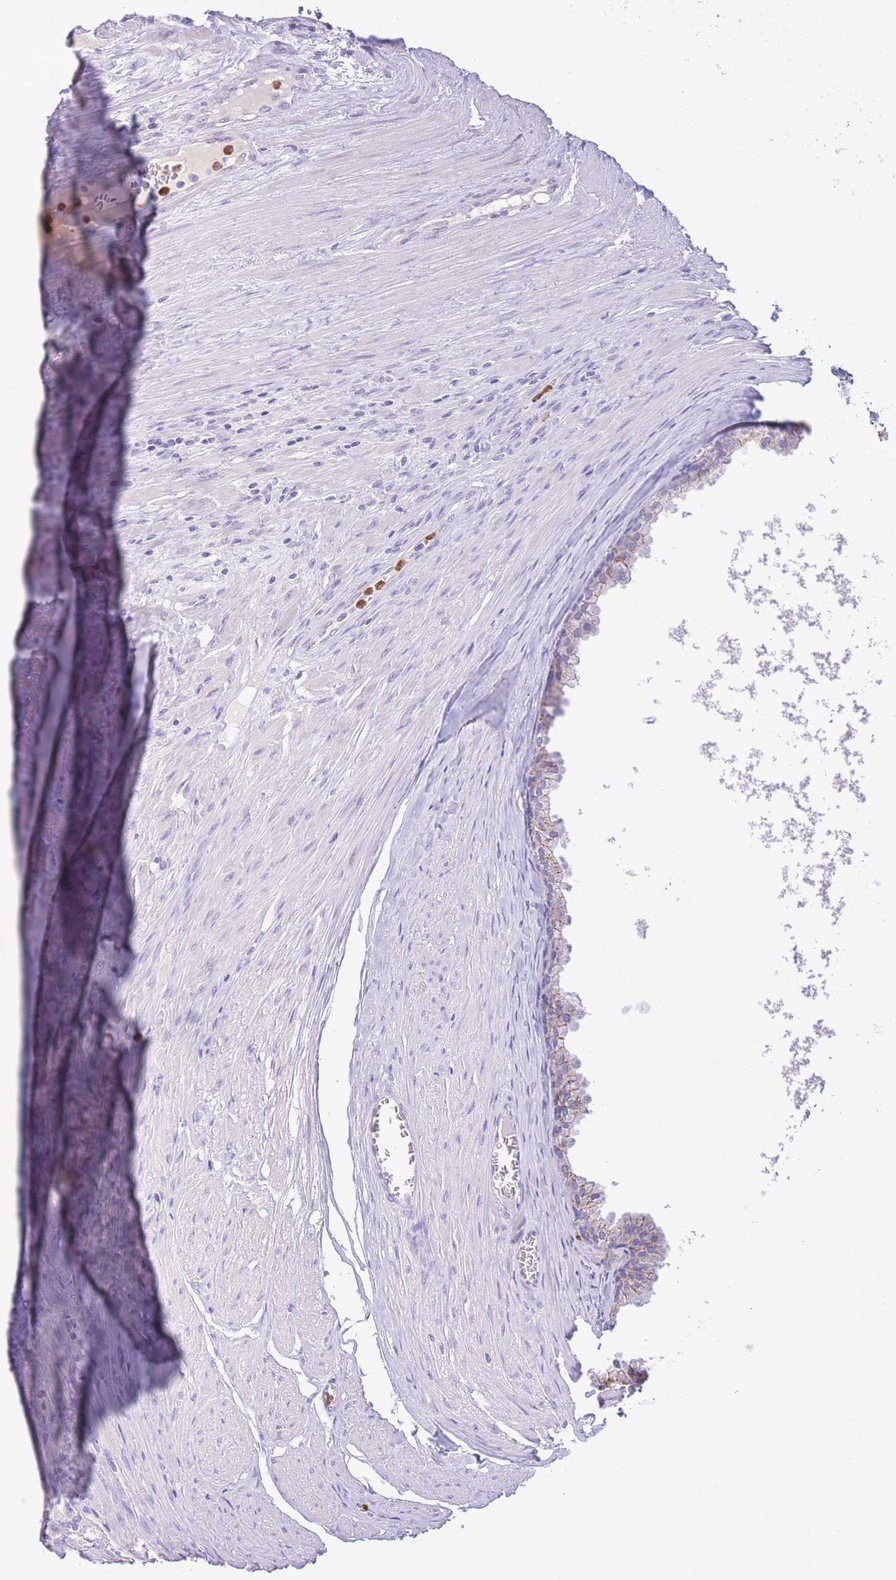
{"staining": {"intensity": "moderate", "quantity": "<25%", "location": "cytoplasmic/membranous"}, "tissue": "prostate cancer", "cell_type": "Tumor cells", "image_type": "cancer", "snomed": [{"axis": "morphology", "description": "Adenocarcinoma, High grade"}, {"axis": "topography", "description": "Prostate"}], "caption": "Protein staining by IHC demonstrates moderate cytoplasmic/membranous staining in approximately <25% of tumor cells in prostate adenocarcinoma (high-grade).", "gene": "LCLAT1", "patient": {"sex": "male", "age": 68}}